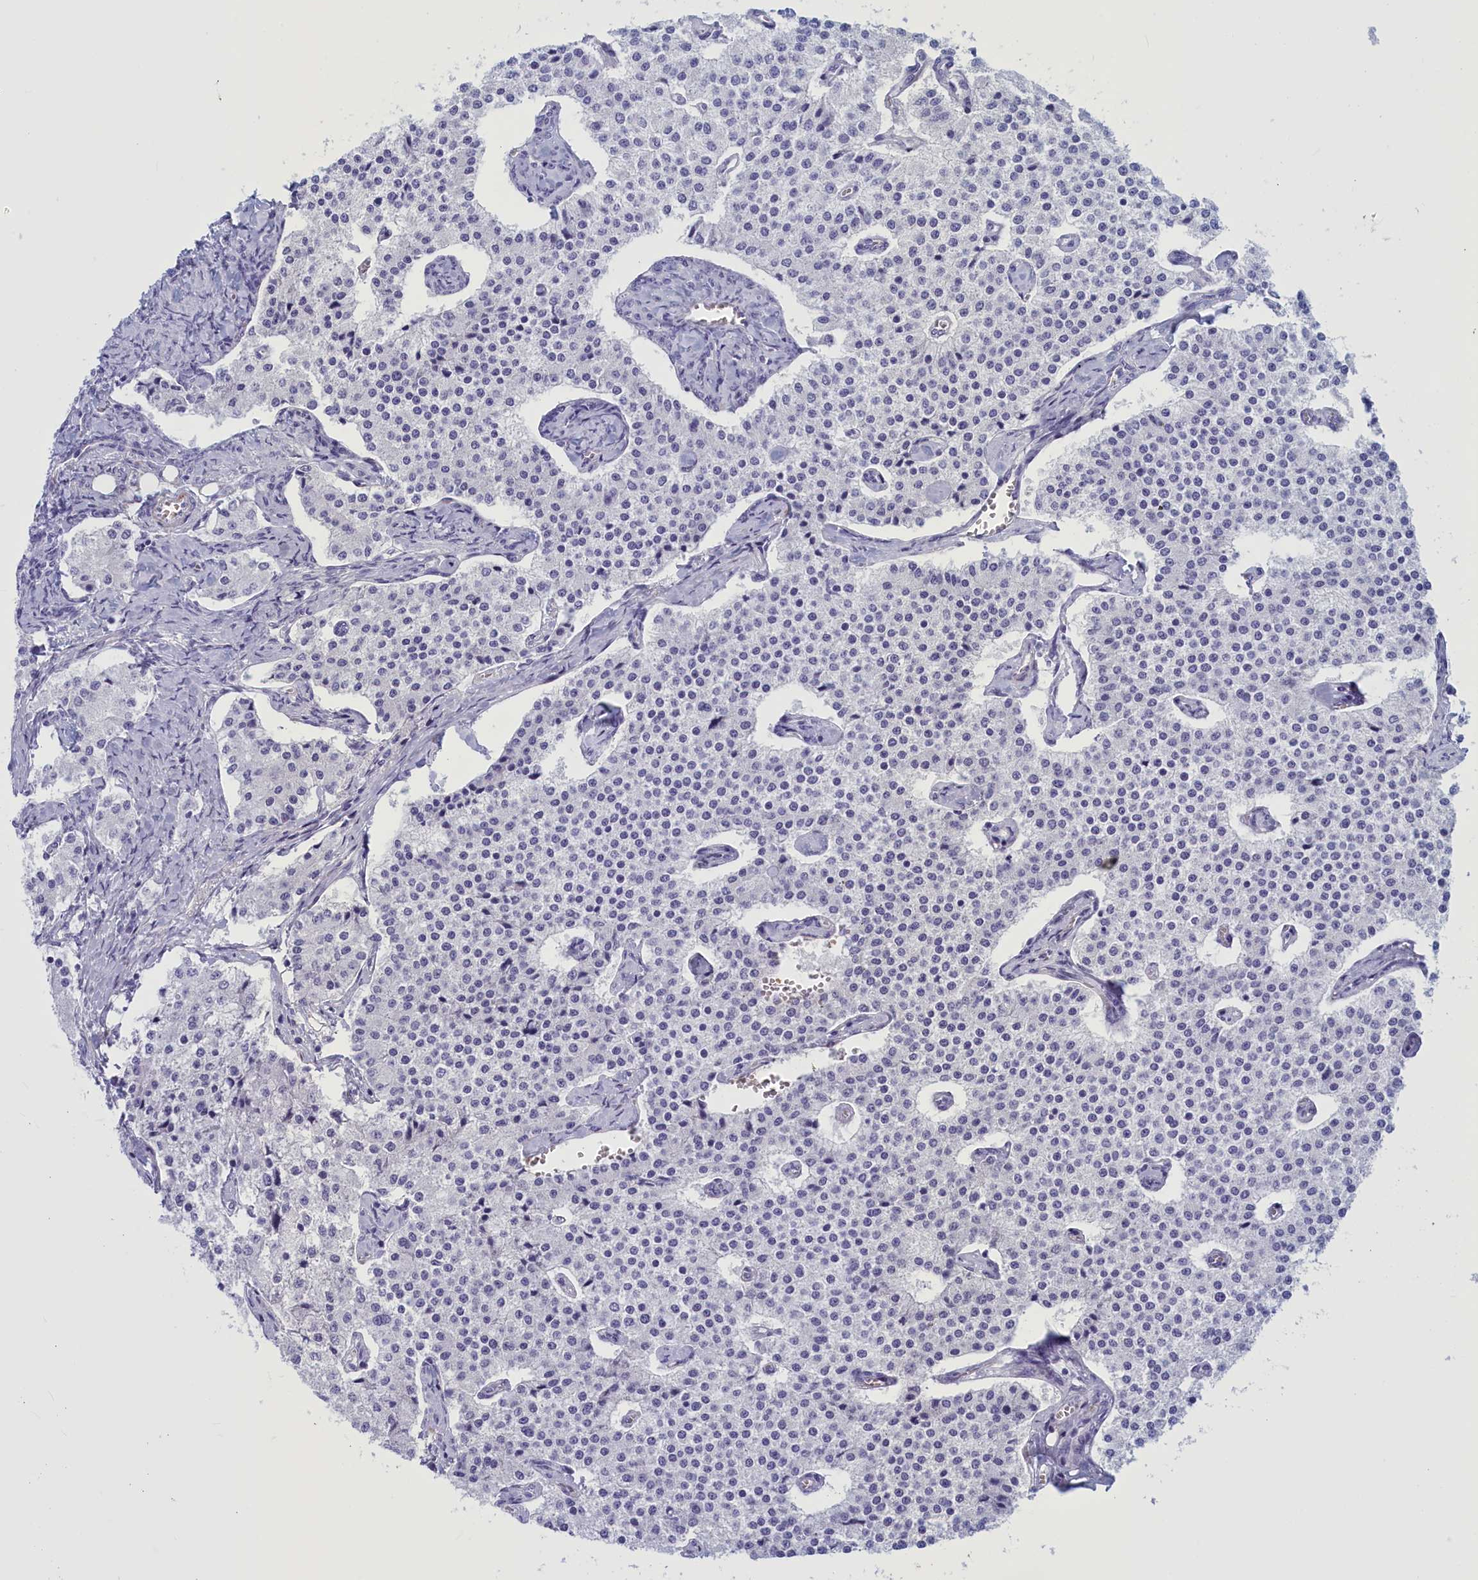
{"staining": {"intensity": "negative", "quantity": "none", "location": "none"}, "tissue": "carcinoid", "cell_type": "Tumor cells", "image_type": "cancer", "snomed": [{"axis": "morphology", "description": "Carcinoid, malignant, NOS"}, {"axis": "topography", "description": "Colon"}], "caption": "Carcinoid was stained to show a protein in brown. There is no significant staining in tumor cells.", "gene": "GAPDHS", "patient": {"sex": "female", "age": 52}}